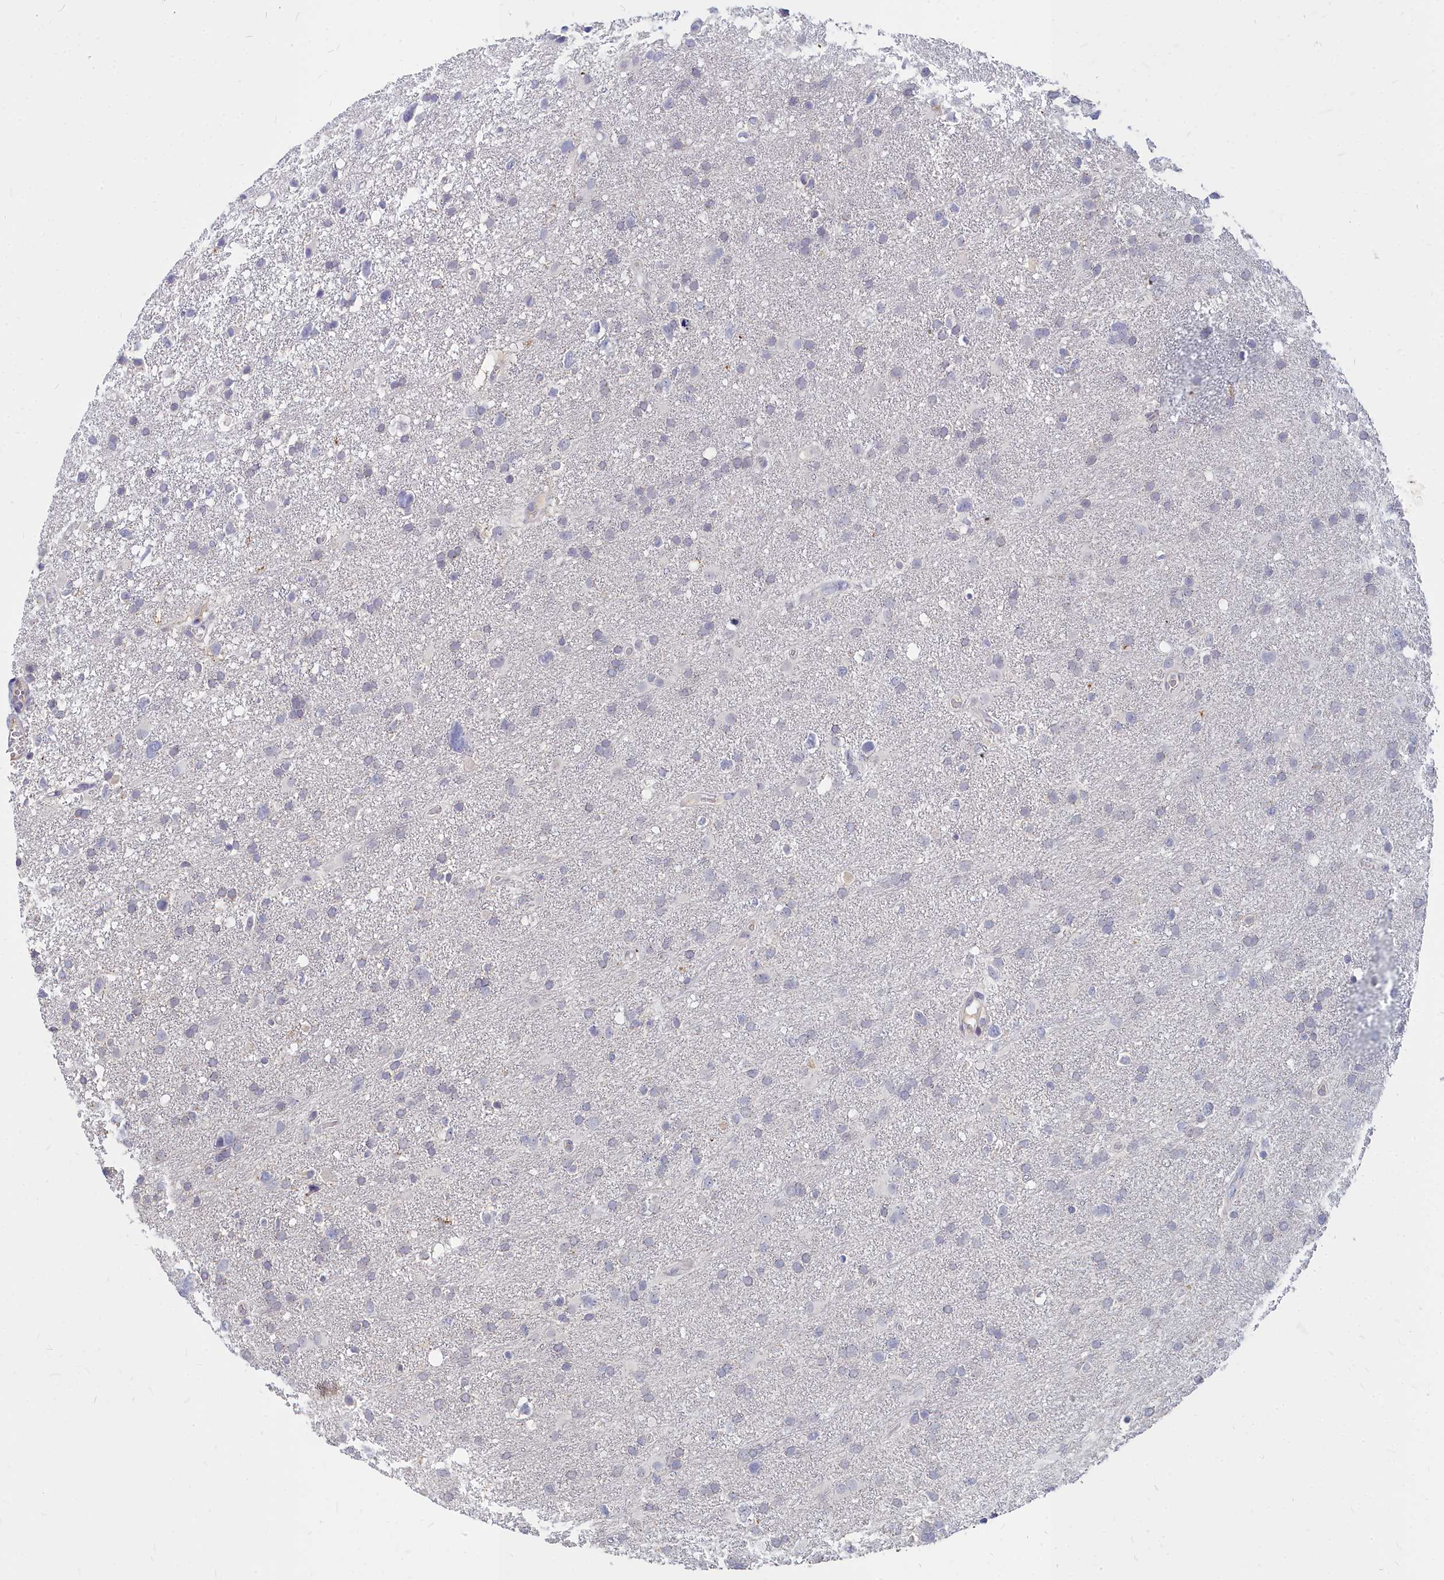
{"staining": {"intensity": "negative", "quantity": "none", "location": "none"}, "tissue": "glioma", "cell_type": "Tumor cells", "image_type": "cancer", "snomed": [{"axis": "morphology", "description": "Glioma, malignant, High grade"}, {"axis": "topography", "description": "Brain"}], "caption": "Micrograph shows no significant protein staining in tumor cells of glioma. The staining is performed using DAB (3,3'-diaminobenzidine) brown chromogen with nuclei counter-stained in using hematoxylin.", "gene": "NOXA1", "patient": {"sex": "male", "age": 61}}